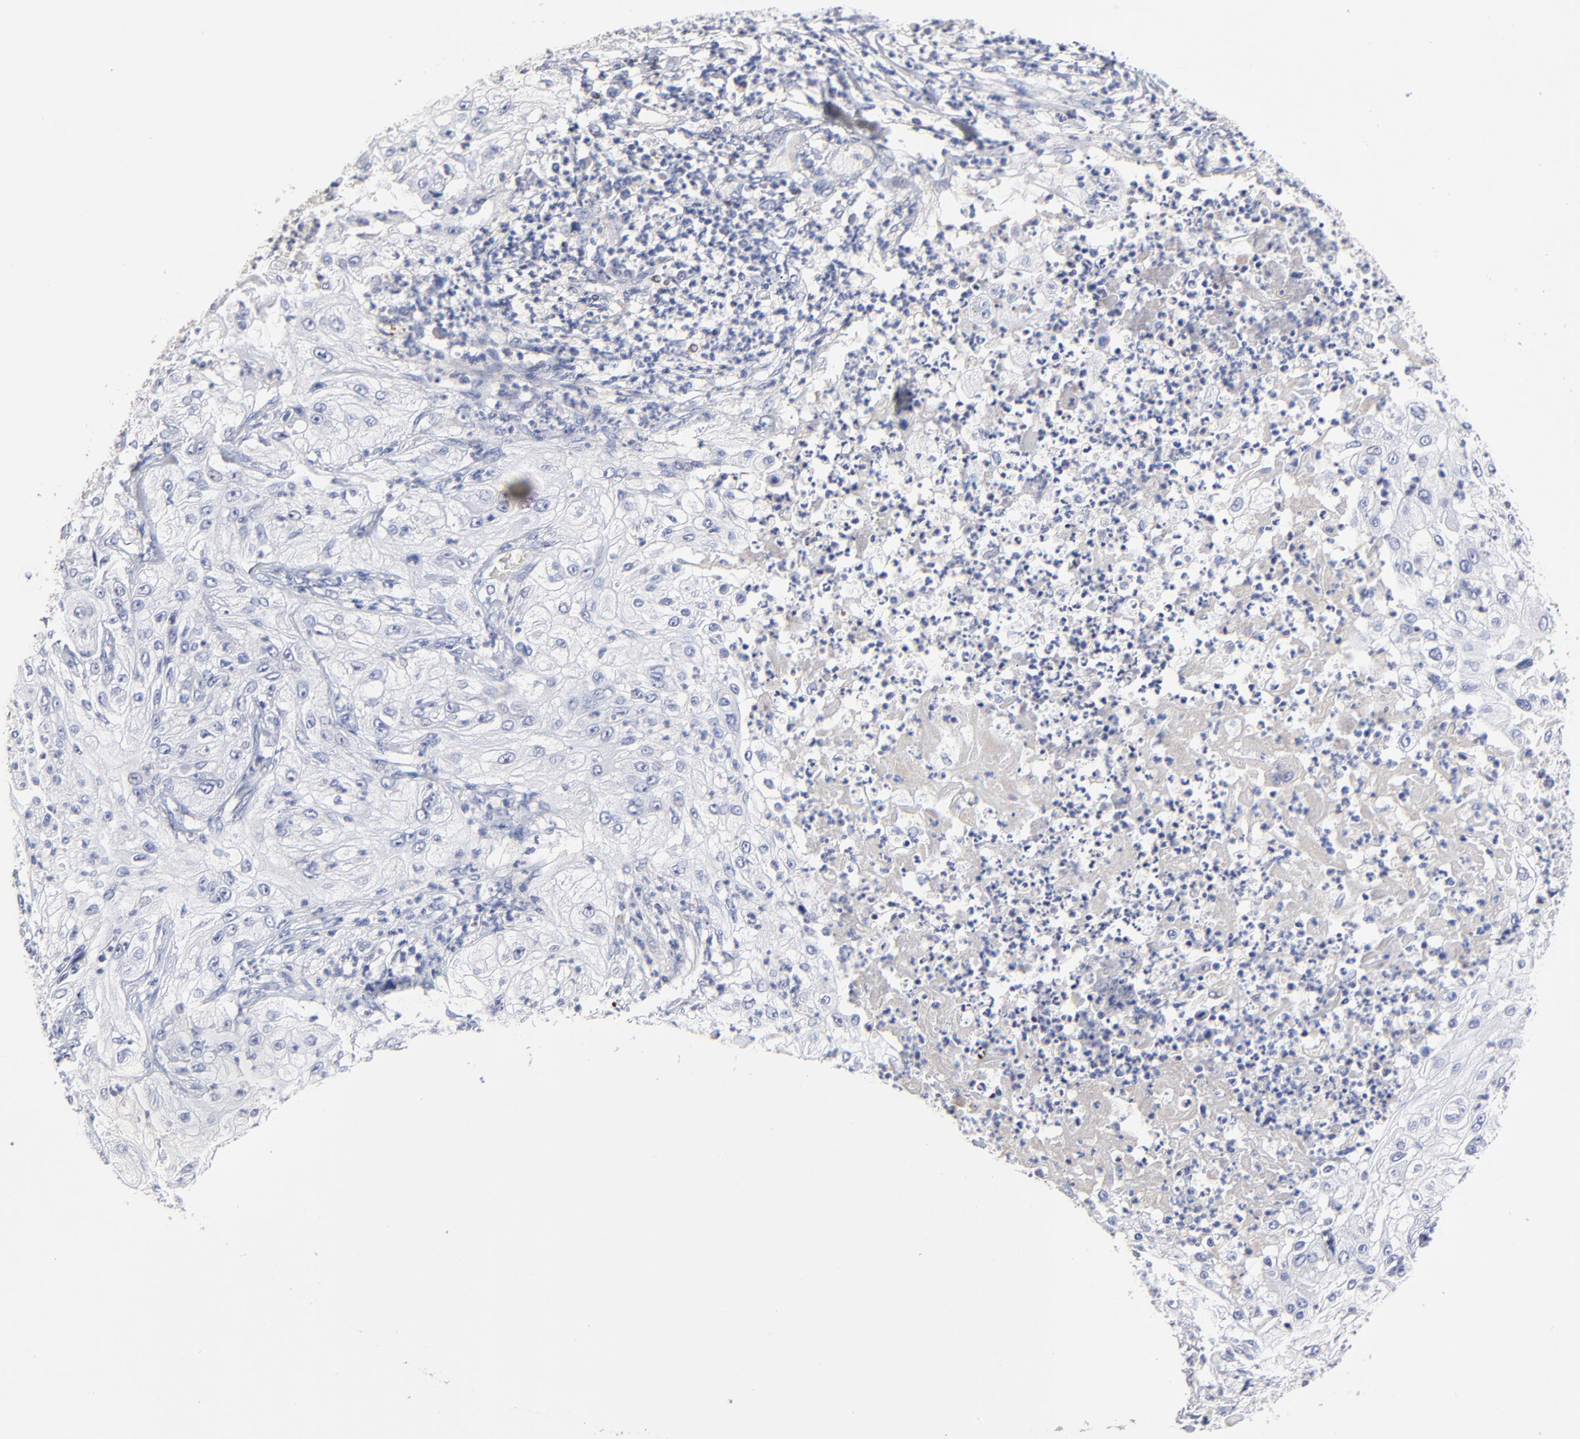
{"staining": {"intensity": "negative", "quantity": "none", "location": "none"}, "tissue": "lung cancer", "cell_type": "Tumor cells", "image_type": "cancer", "snomed": [{"axis": "morphology", "description": "Inflammation, NOS"}, {"axis": "morphology", "description": "Squamous cell carcinoma, NOS"}, {"axis": "topography", "description": "Lymph node"}, {"axis": "topography", "description": "Soft tissue"}, {"axis": "topography", "description": "Lung"}], "caption": "Histopathology image shows no significant protein staining in tumor cells of lung cancer (squamous cell carcinoma). (DAB (3,3'-diaminobenzidine) IHC, high magnification).", "gene": "TRAT1", "patient": {"sex": "male", "age": 66}}